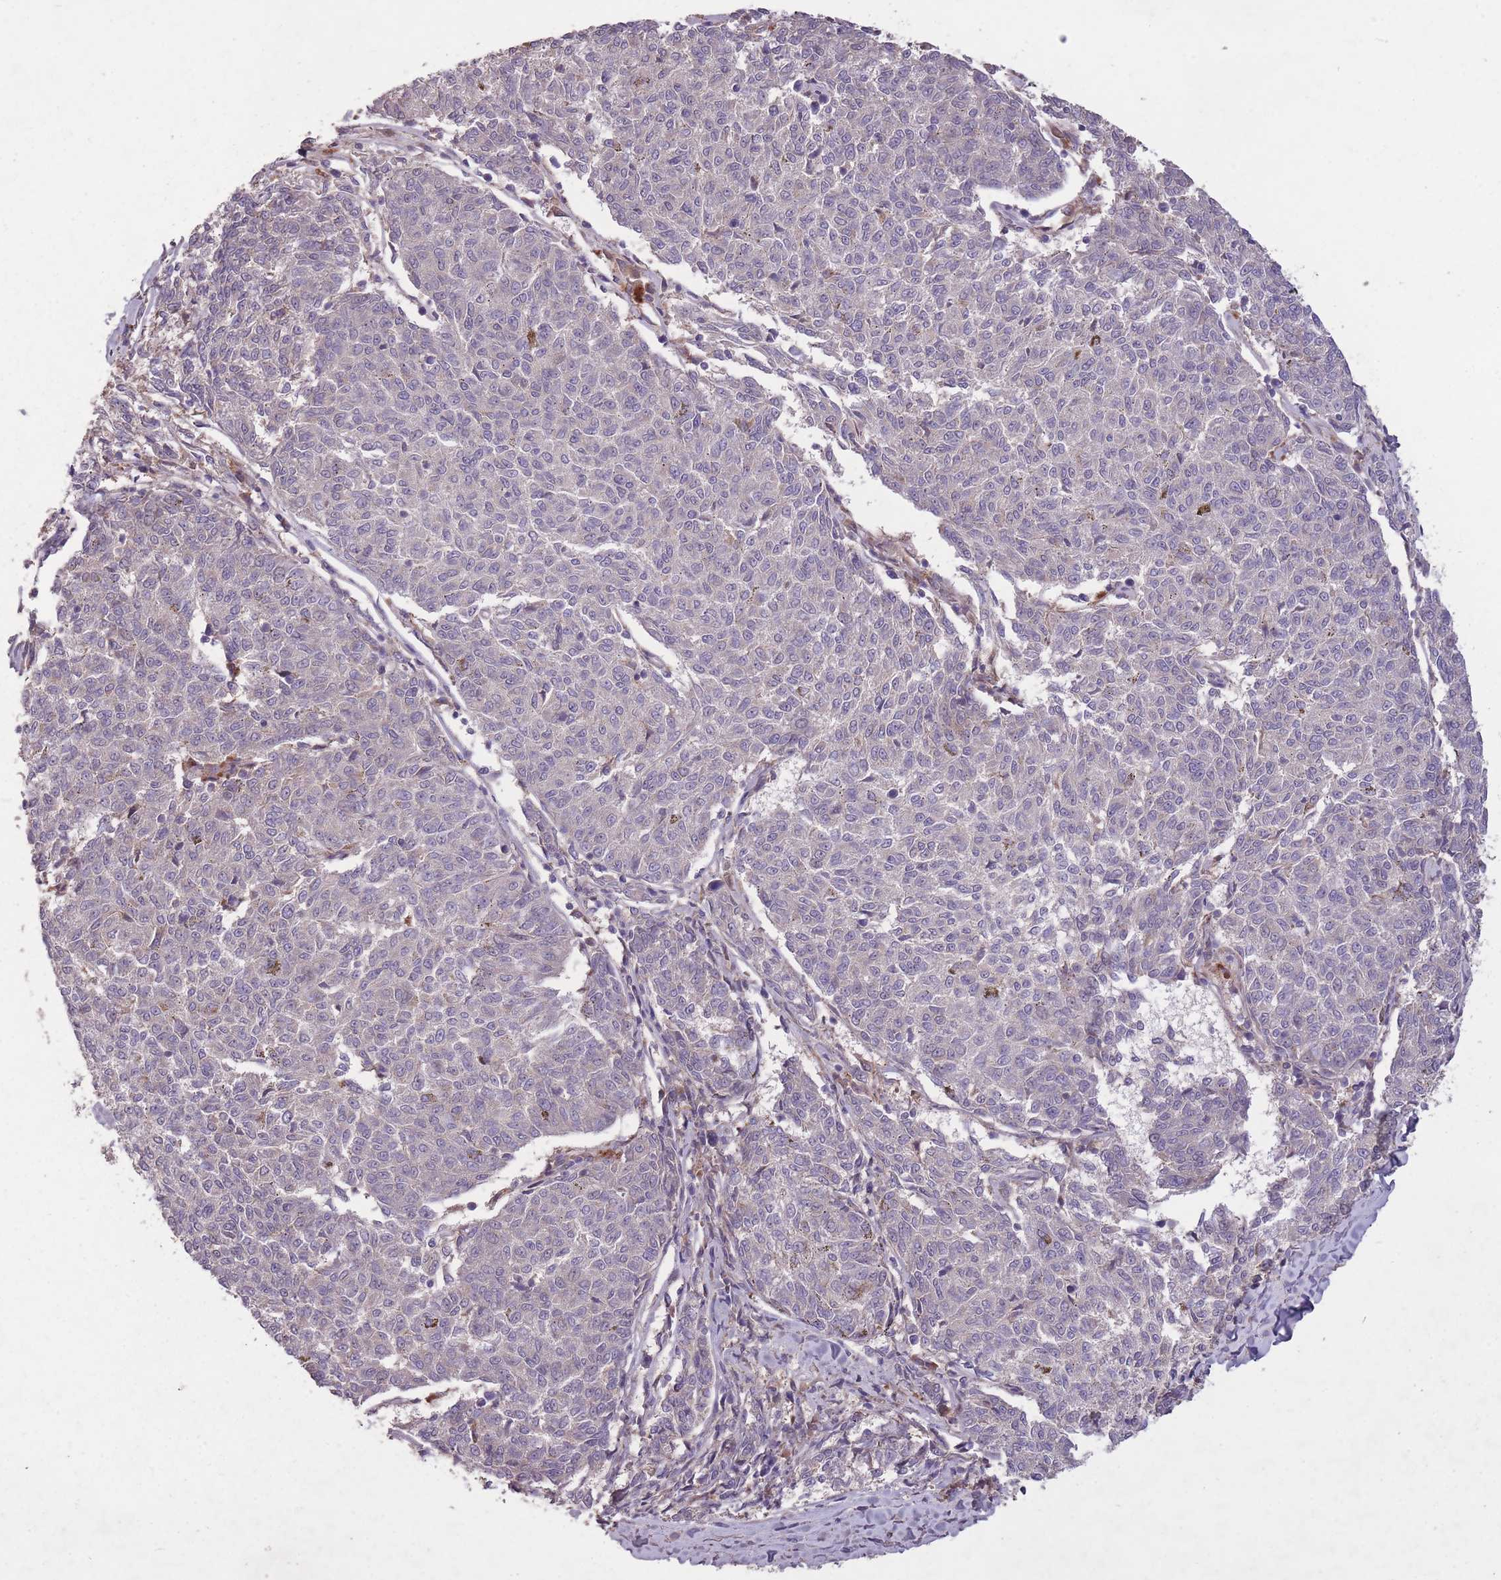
{"staining": {"intensity": "negative", "quantity": "none", "location": "none"}, "tissue": "melanoma", "cell_type": "Tumor cells", "image_type": "cancer", "snomed": [{"axis": "morphology", "description": "Malignant melanoma, NOS"}, {"axis": "topography", "description": "Skin"}], "caption": "A photomicrograph of human malignant melanoma is negative for staining in tumor cells.", "gene": "OR2V2", "patient": {"sex": "female", "age": 72}}